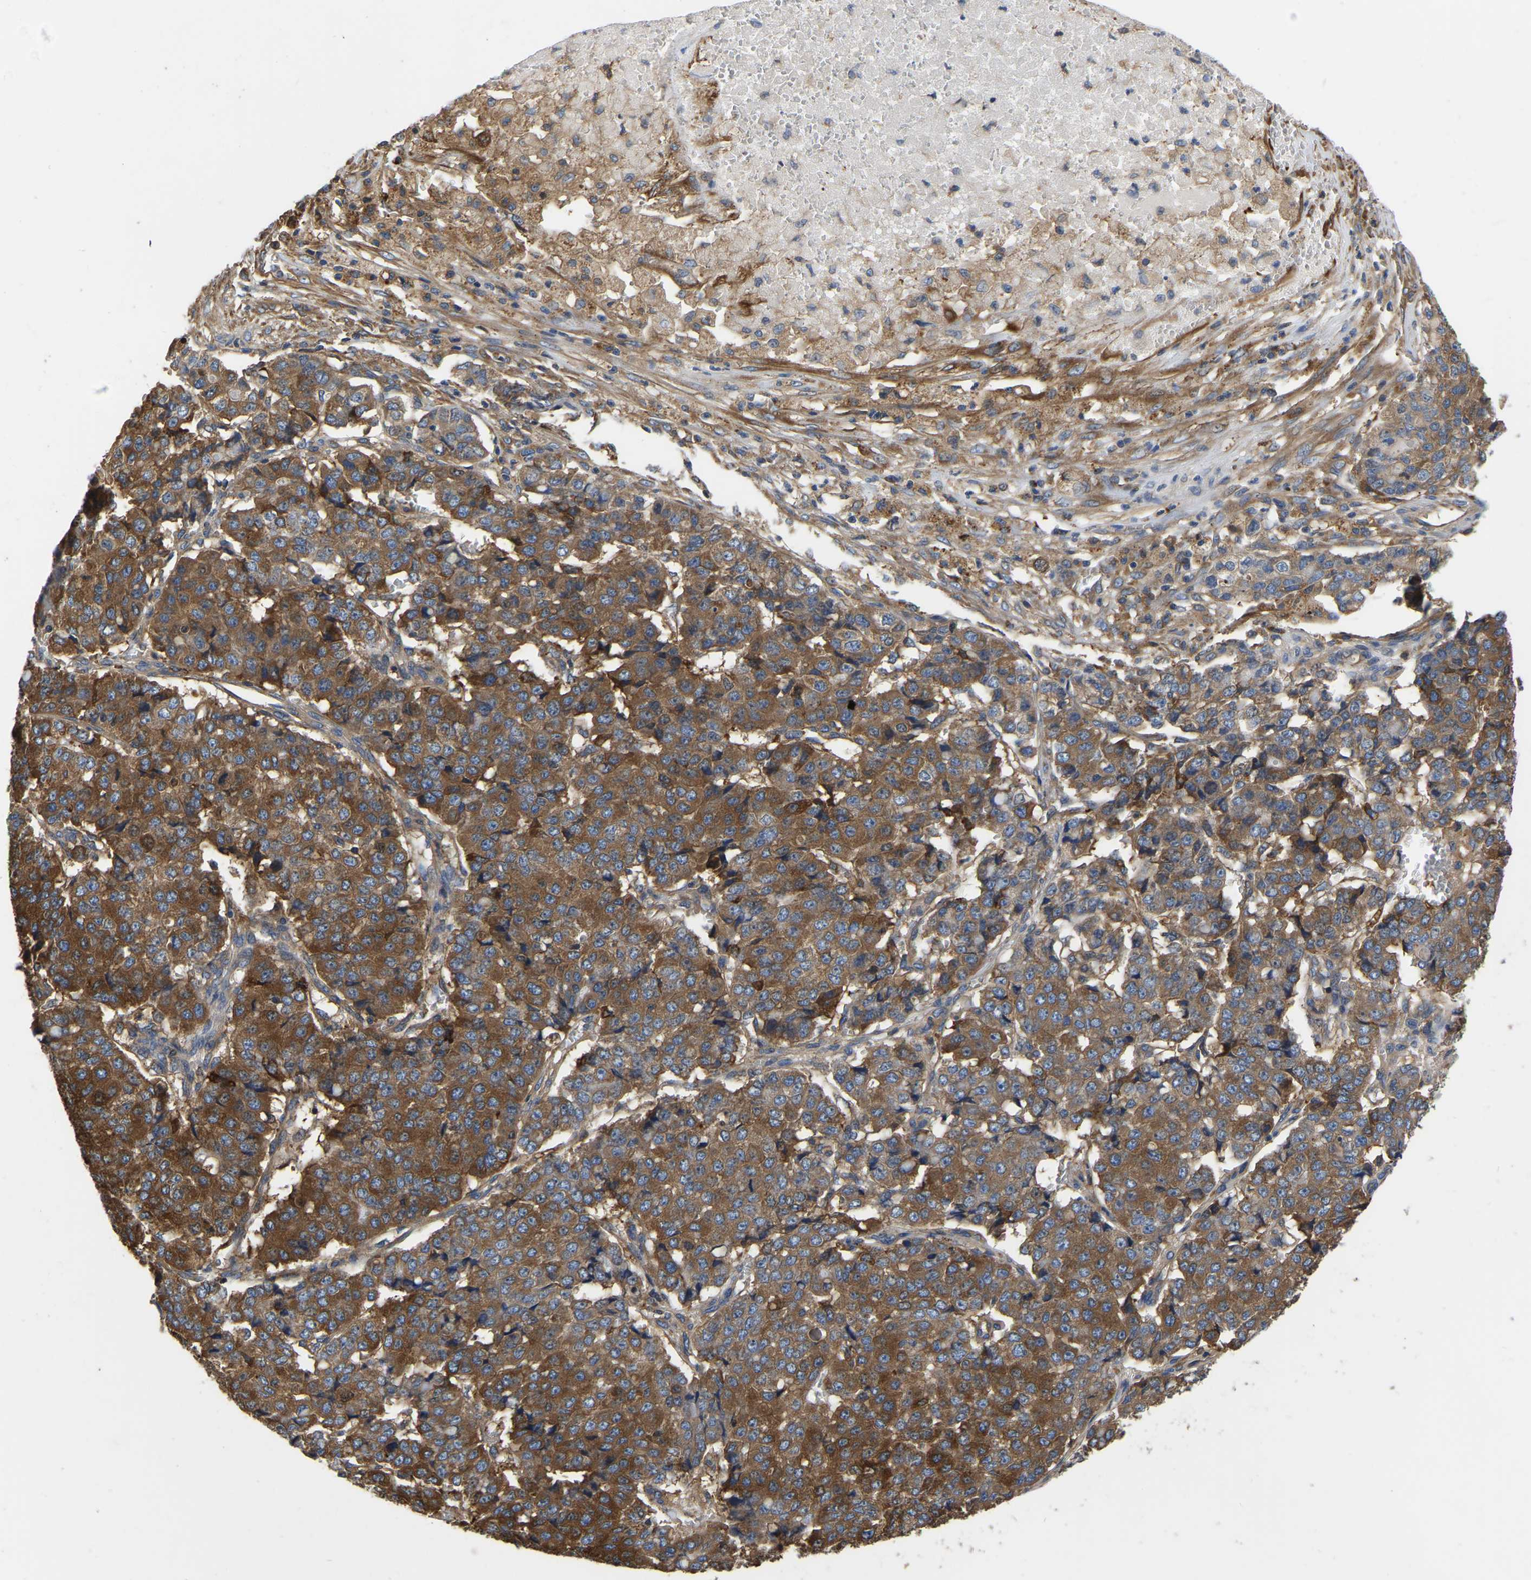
{"staining": {"intensity": "strong", "quantity": ">75%", "location": "cytoplasmic/membranous"}, "tissue": "pancreatic cancer", "cell_type": "Tumor cells", "image_type": "cancer", "snomed": [{"axis": "morphology", "description": "Adenocarcinoma, NOS"}, {"axis": "topography", "description": "Pancreas"}], "caption": "DAB immunohistochemical staining of pancreatic cancer displays strong cytoplasmic/membranous protein staining in approximately >75% of tumor cells.", "gene": "GARS1", "patient": {"sex": "male", "age": 50}}